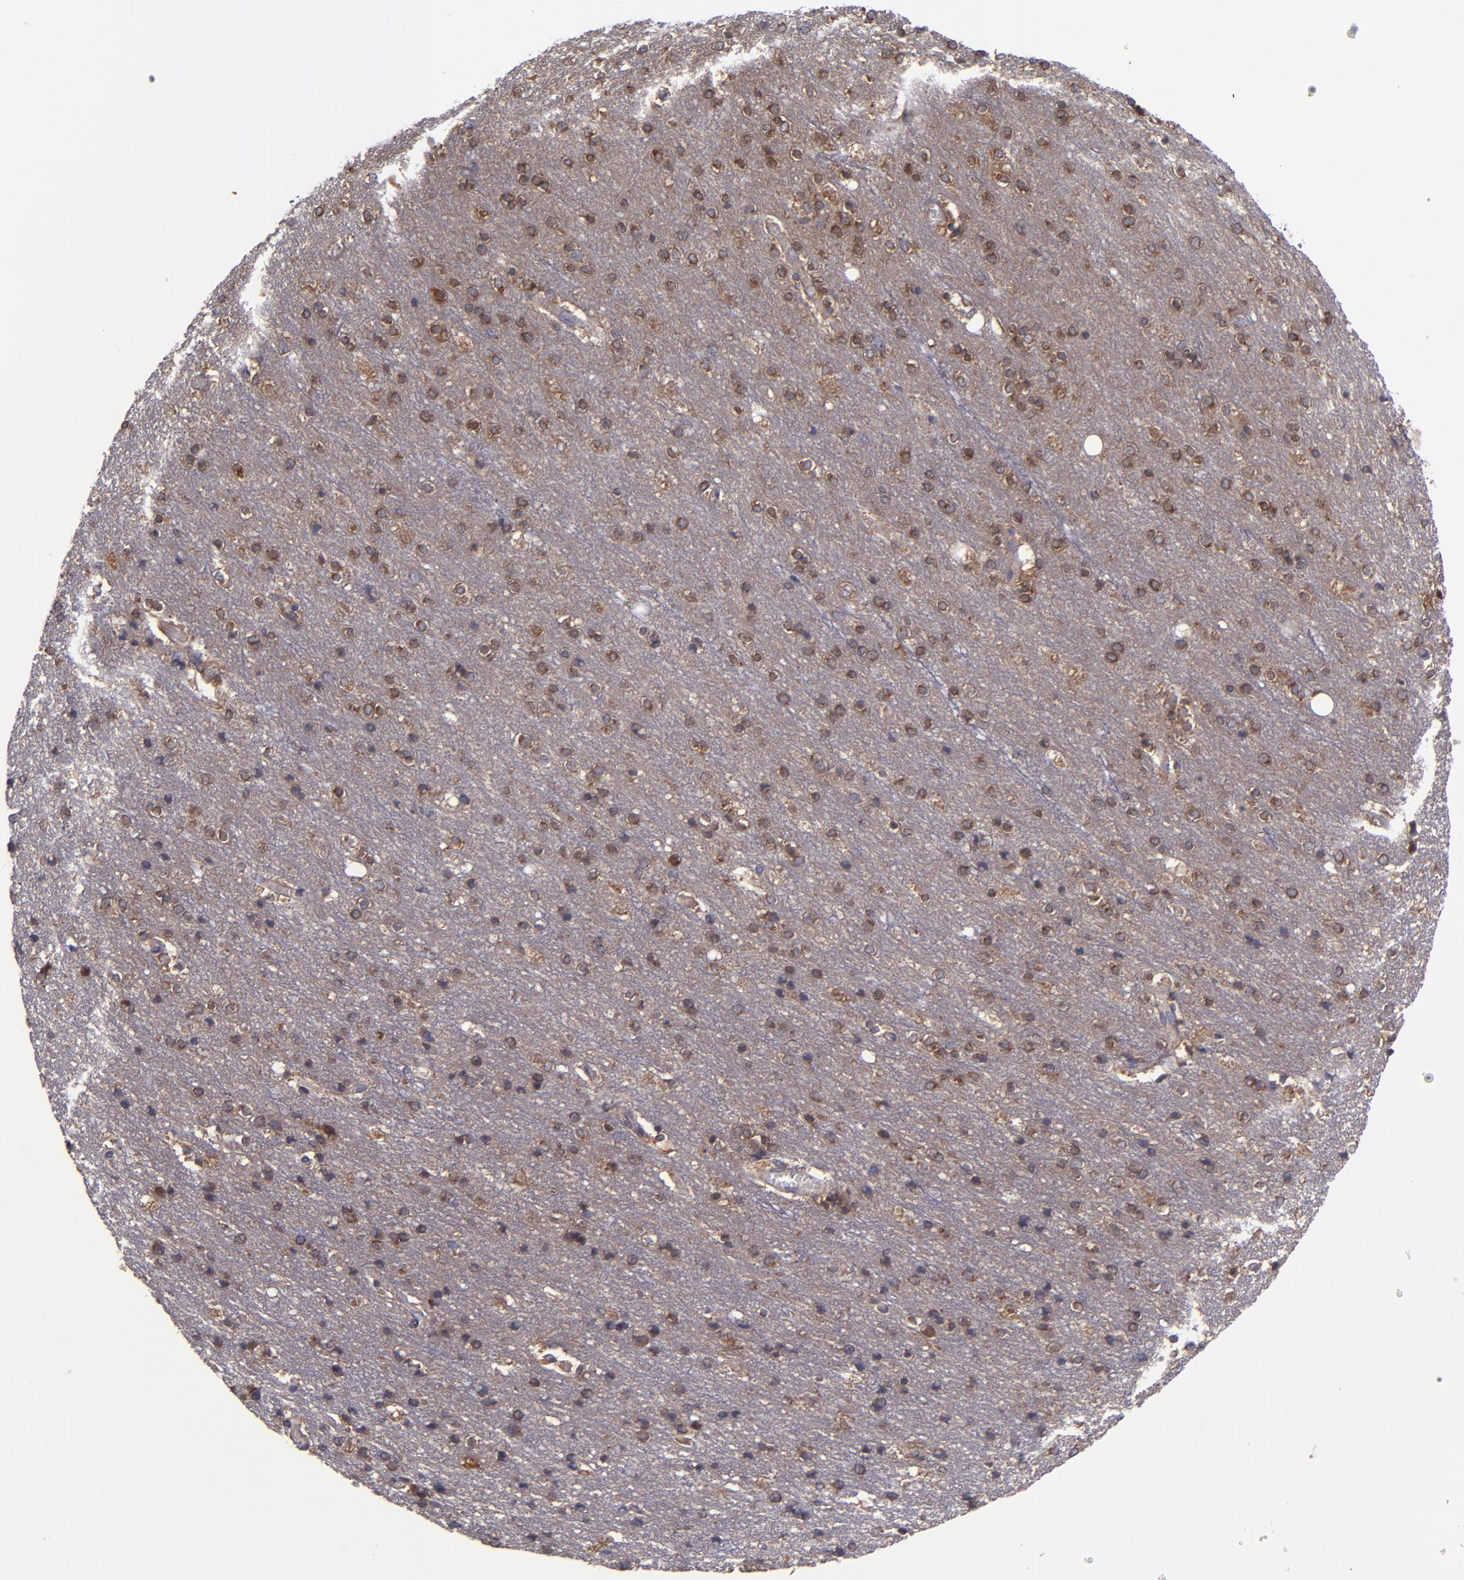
{"staining": {"intensity": "negative", "quantity": "none", "location": "none"}, "tissue": "cerebral cortex", "cell_type": "Endothelial cells", "image_type": "normal", "snomed": [{"axis": "morphology", "description": "Normal tissue, NOS"}, {"axis": "topography", "description": "Cerebral cortex"}], "caption": "High magnification brightfield microscopy of benign cerebral cortex stained with DAB (3,3'-diaminobenzidine) (brown) and counterstained with hematoxylin (blue): endothelial cells show no significant positivity. Brightfield microscopy of IHC stained with DAB (3,3'-diaminobenzidine) (brown) and hematoxylin (blue), captured at high magnification.", "gene": "CARS1", "patient": {"sex": "female", "age": 54}}